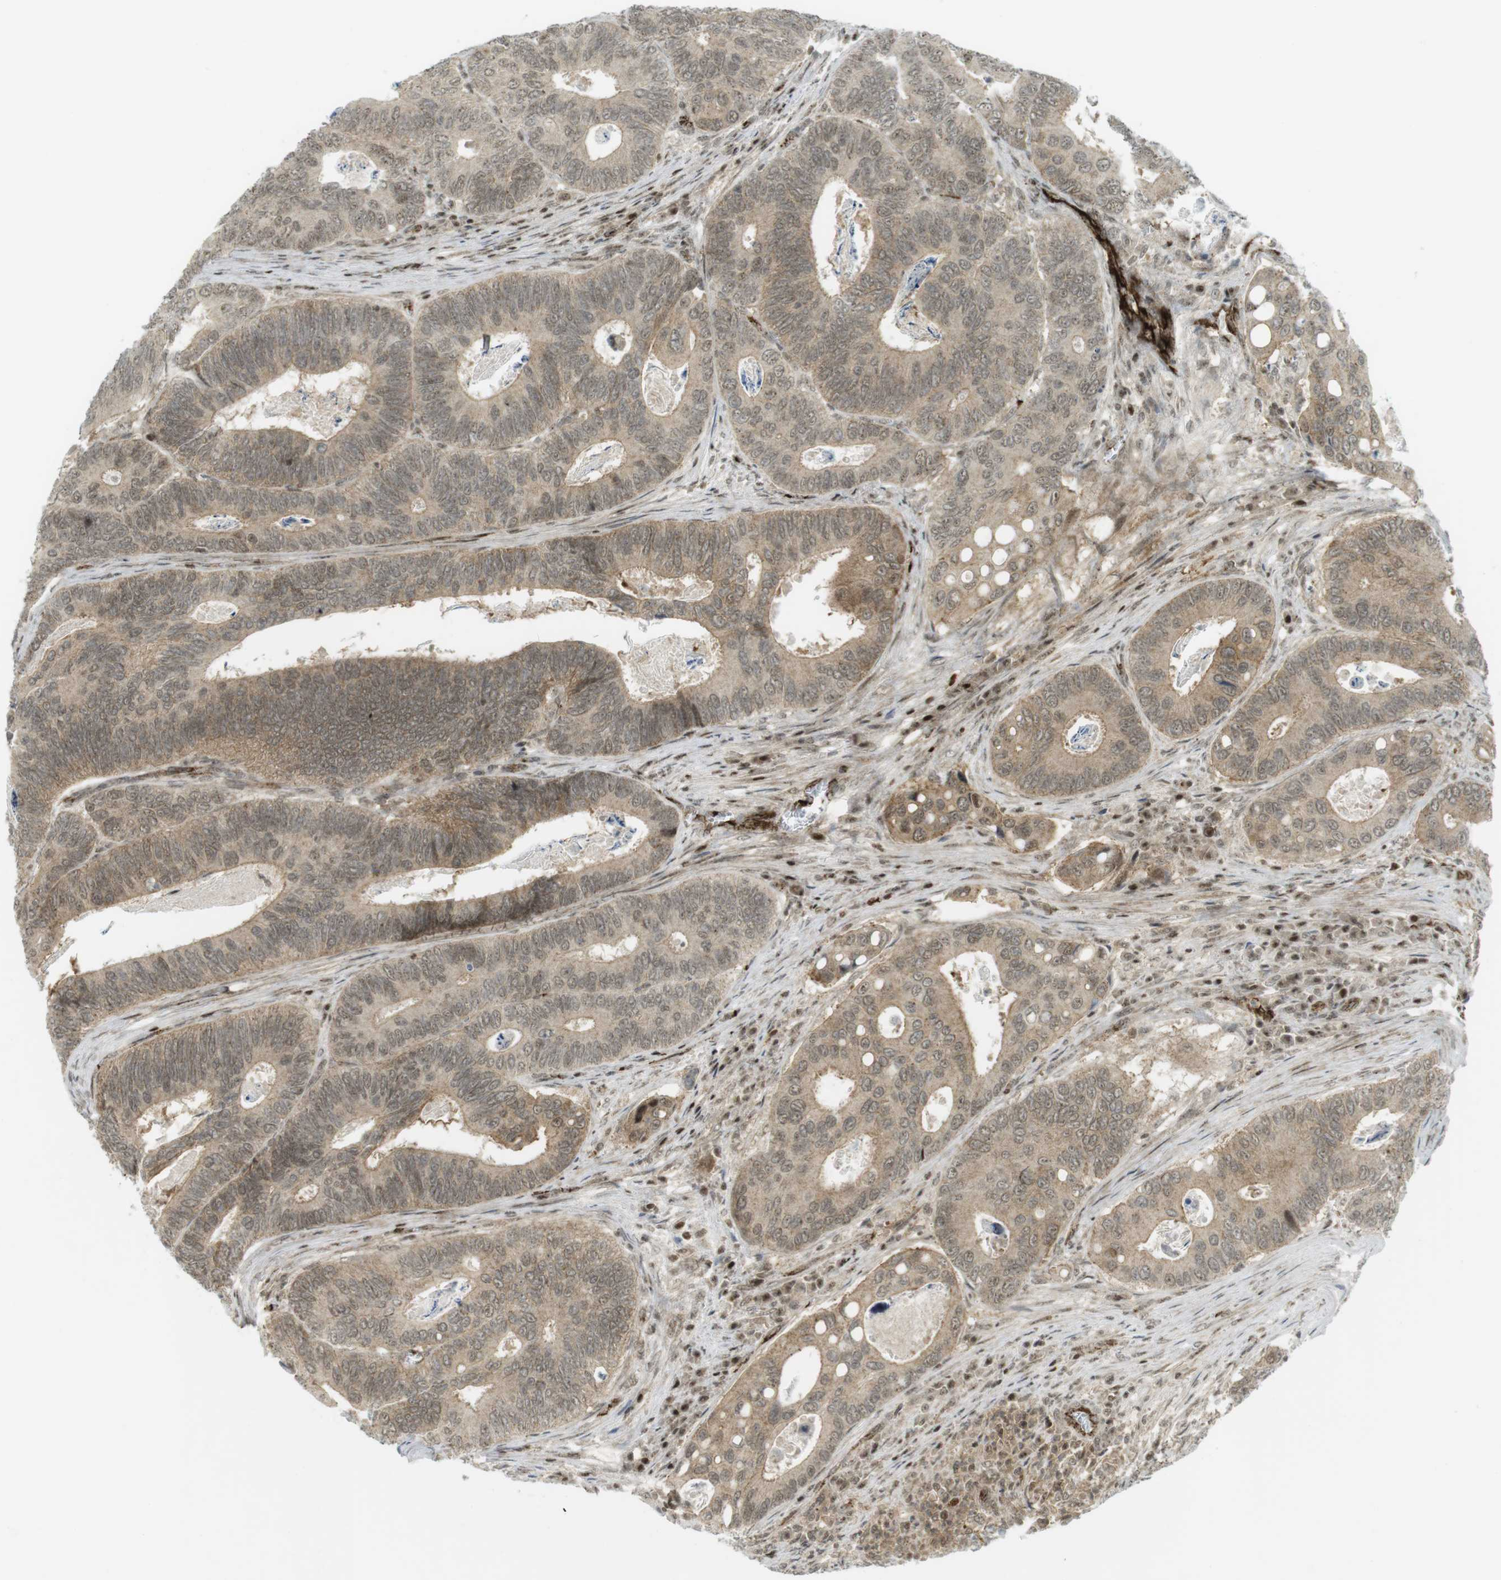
{"staining": {"intensity": "weak", "quantity": ">75%", "location": "cytoplasmic/membranous,nuclear"}, "tissue": "colorectal cancer", "cell_type": "Tumor cells", "image_type": "cancer", "snomed": [{"axis": "morphology", "description": "Inflammation, NOS"}, {"axis": "morphology", "description": "Adenocarcinoma, NOS"}, {"axis": "topography", "description": "Colon"}], "caption": "Tumor cells exhibit weak cytoplasmic/membranous and nuclear expression in approximately >75% of cells in colorectal cancer (adenocarcinoma). (brown staining indicates protein expression, while blue staining denotes nuclei).", "gene": "PPP1R13B", "patient": {"sex": "male", "age": 72}}